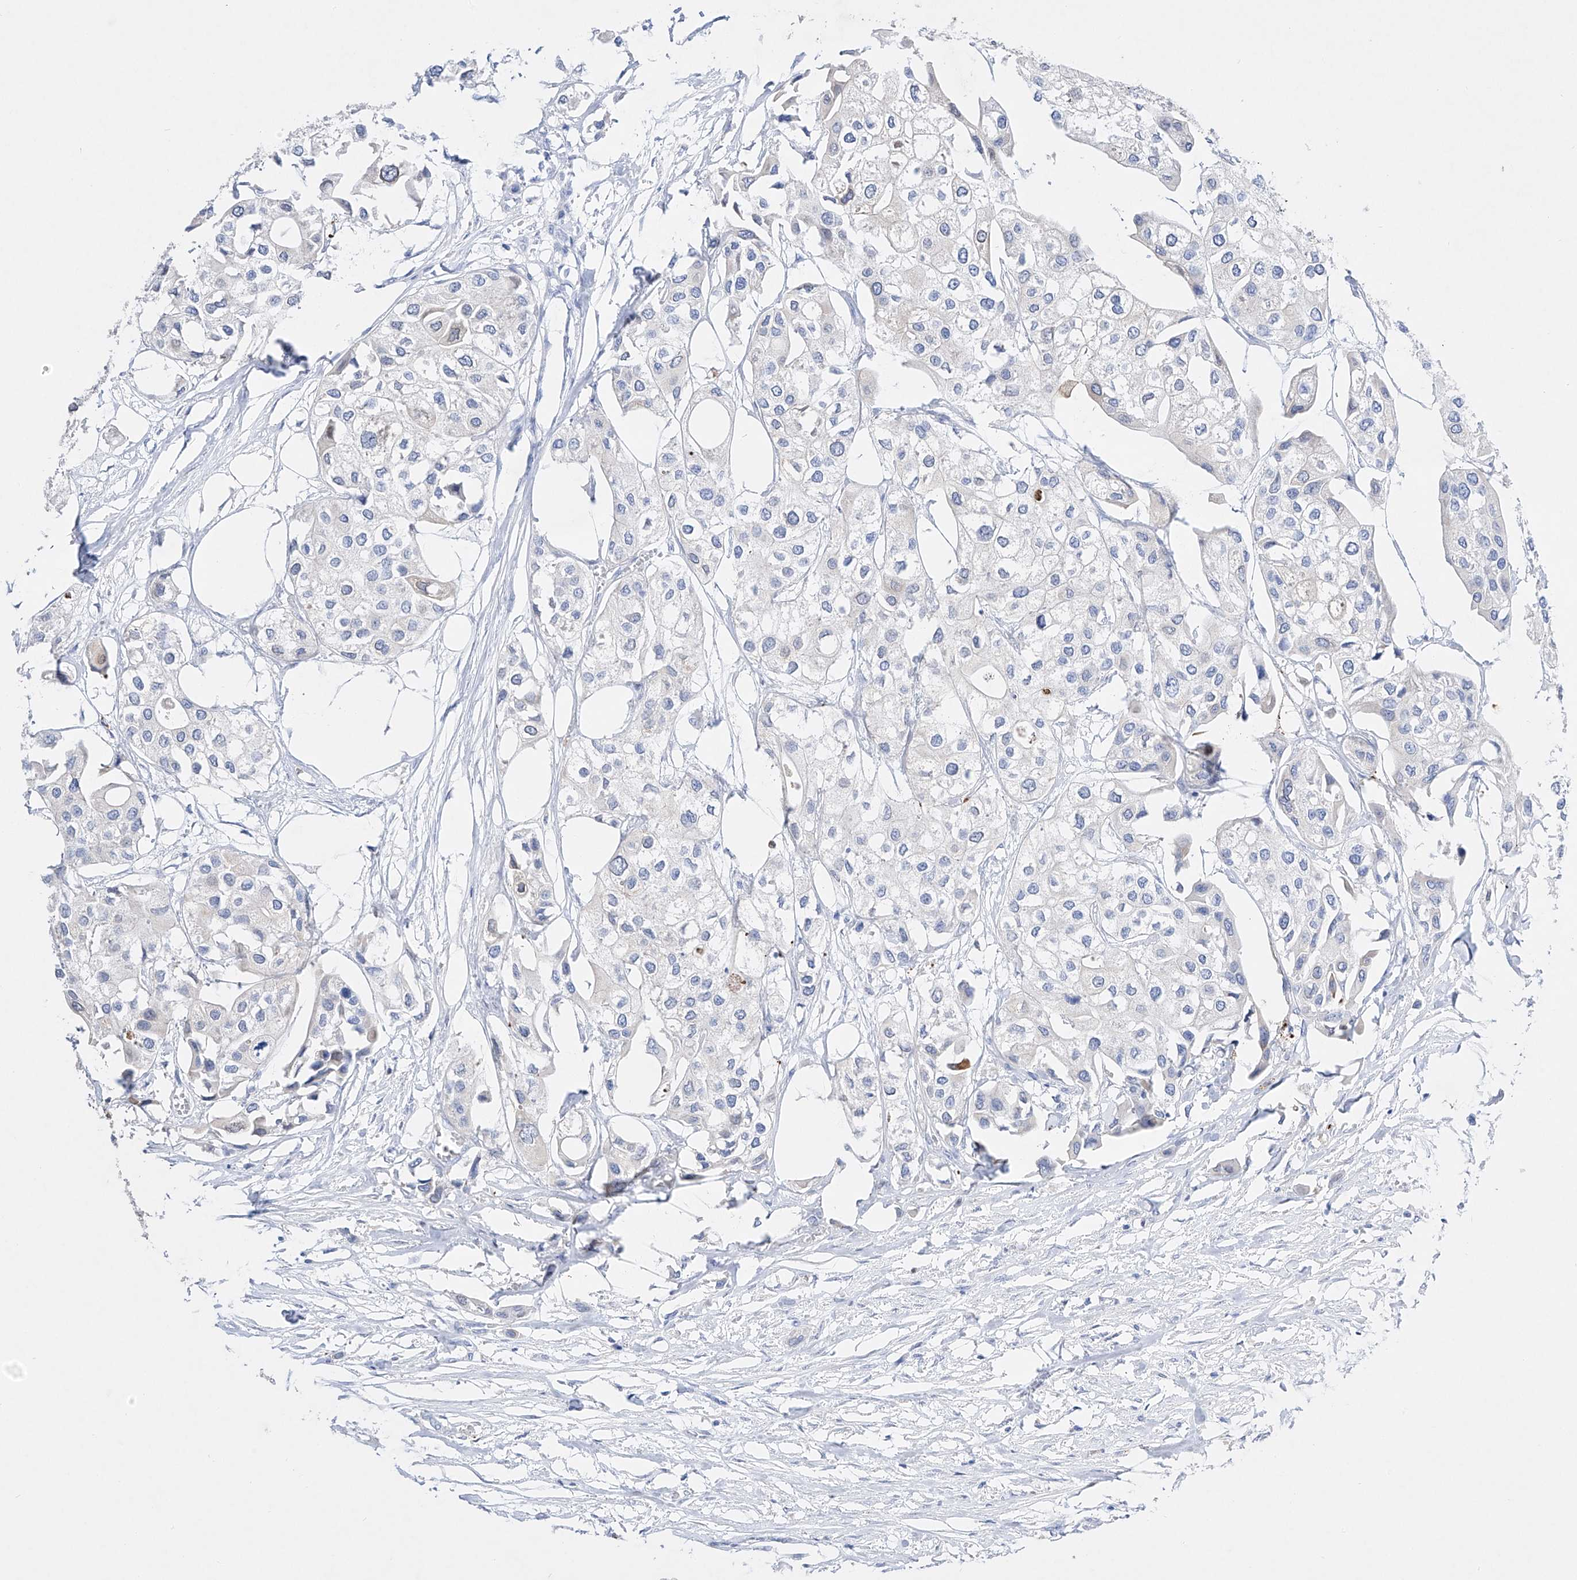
{"staining": {"intensity": "negative", "quantity": "none", "location": "none"}, "tissue": "urothelial cancer", "cell_type": "Tumor cells", "image_type": "cancer", "snomed": [{"axis": "morphology", "description": "Urothelial carcinoma, High grade"}, {"axis": "topography", "description": "Urinary bladder"}], "caption": "Protein analysis of urothelial carcinoma (high-grade) displays no significant expression in tumor cells.", "gene": "TM7SF2", "patient": {"sex": "male", "age": 64}}